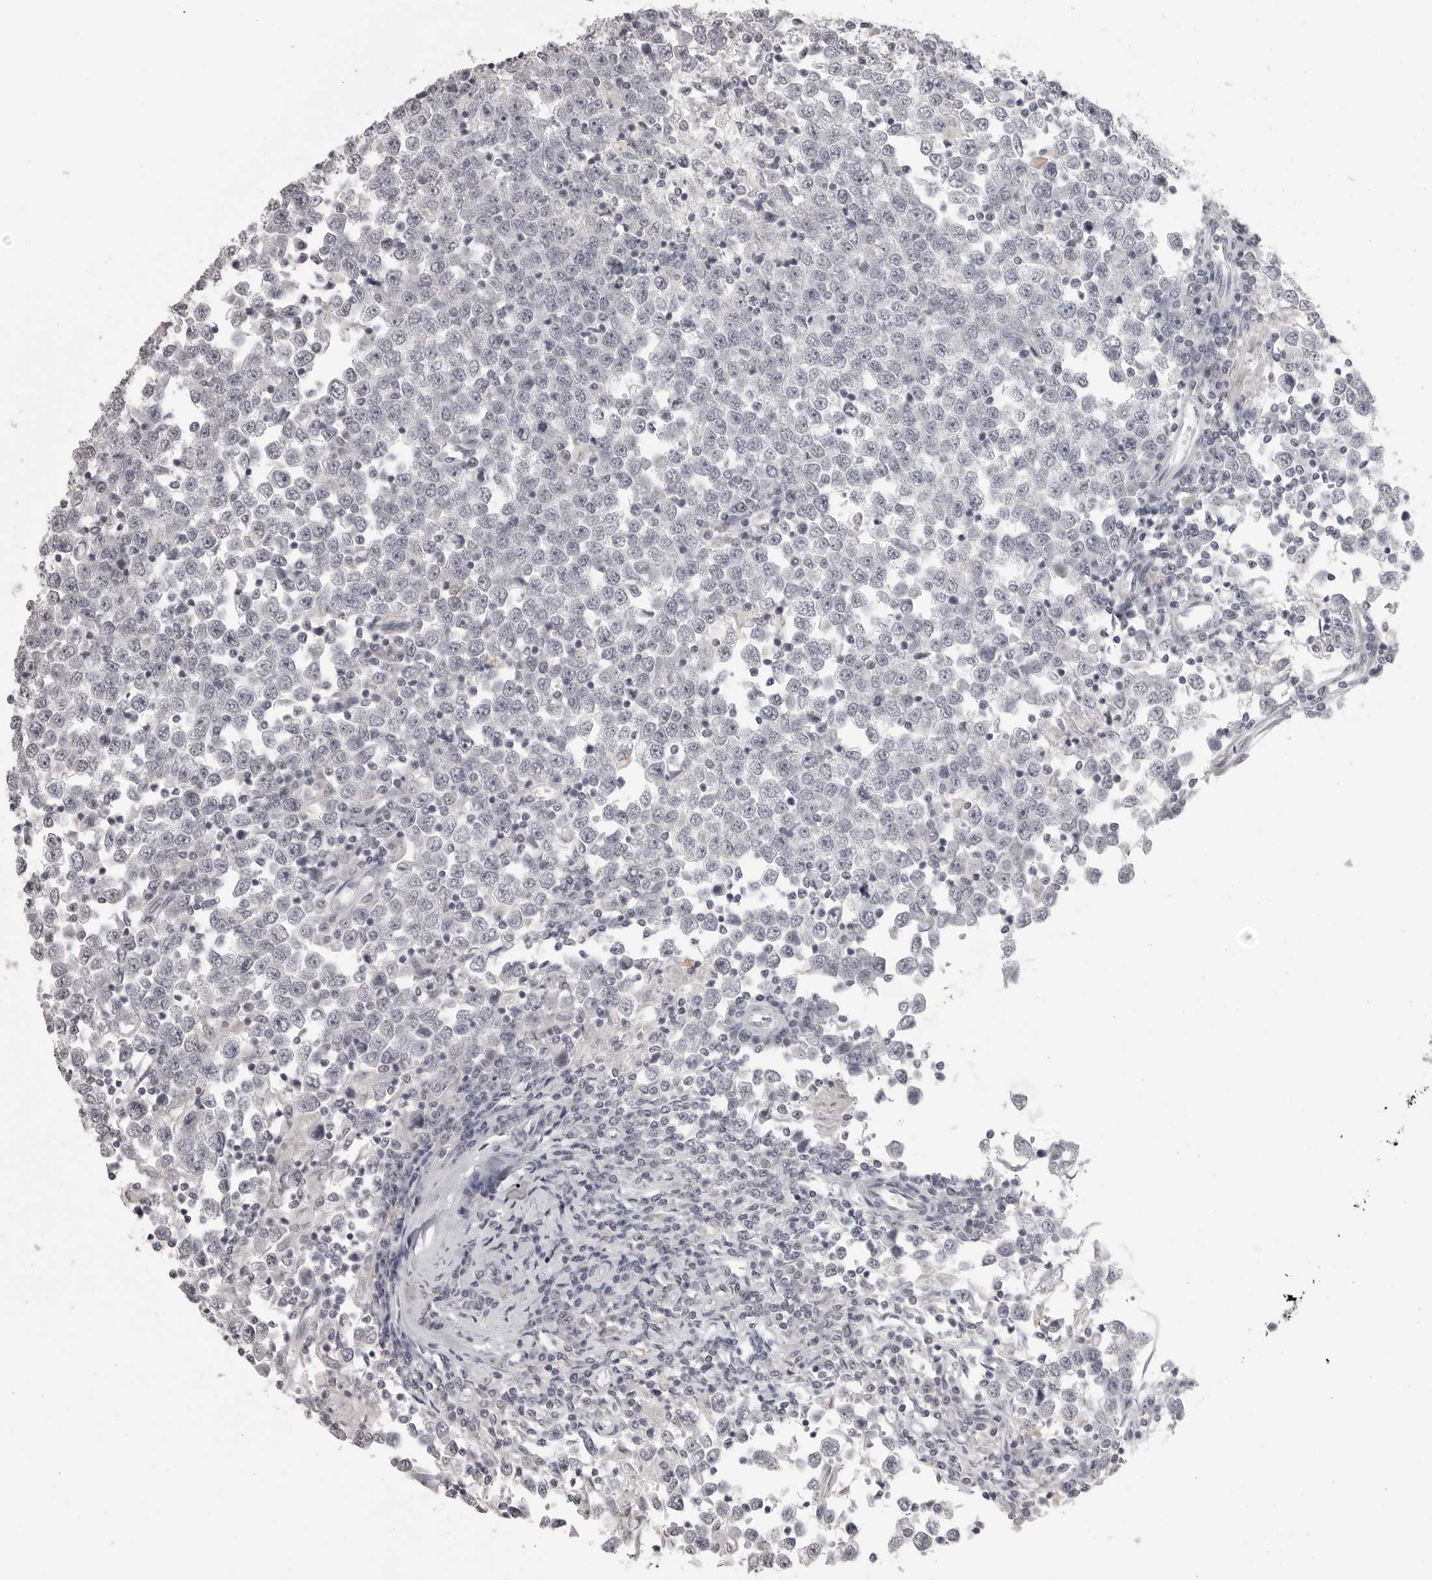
{"staining": {"intensity": "negative", "quantity": "none", "location": "none"}, "tissue": "testis cancer", "cell_type": "Tumor cells", "image_type": "cancer", "snomed": [{"axis": "morphology", "description": "Seminoma, NOS"}, {"axis": "topography", "description": "Testis"}], "caption": "Immunohistochemistry of human seminoma (testis) exhibits no positivity in tumor cells.", "gene": "PRSS1", "patient": {"sex": "male", "age": 65}}